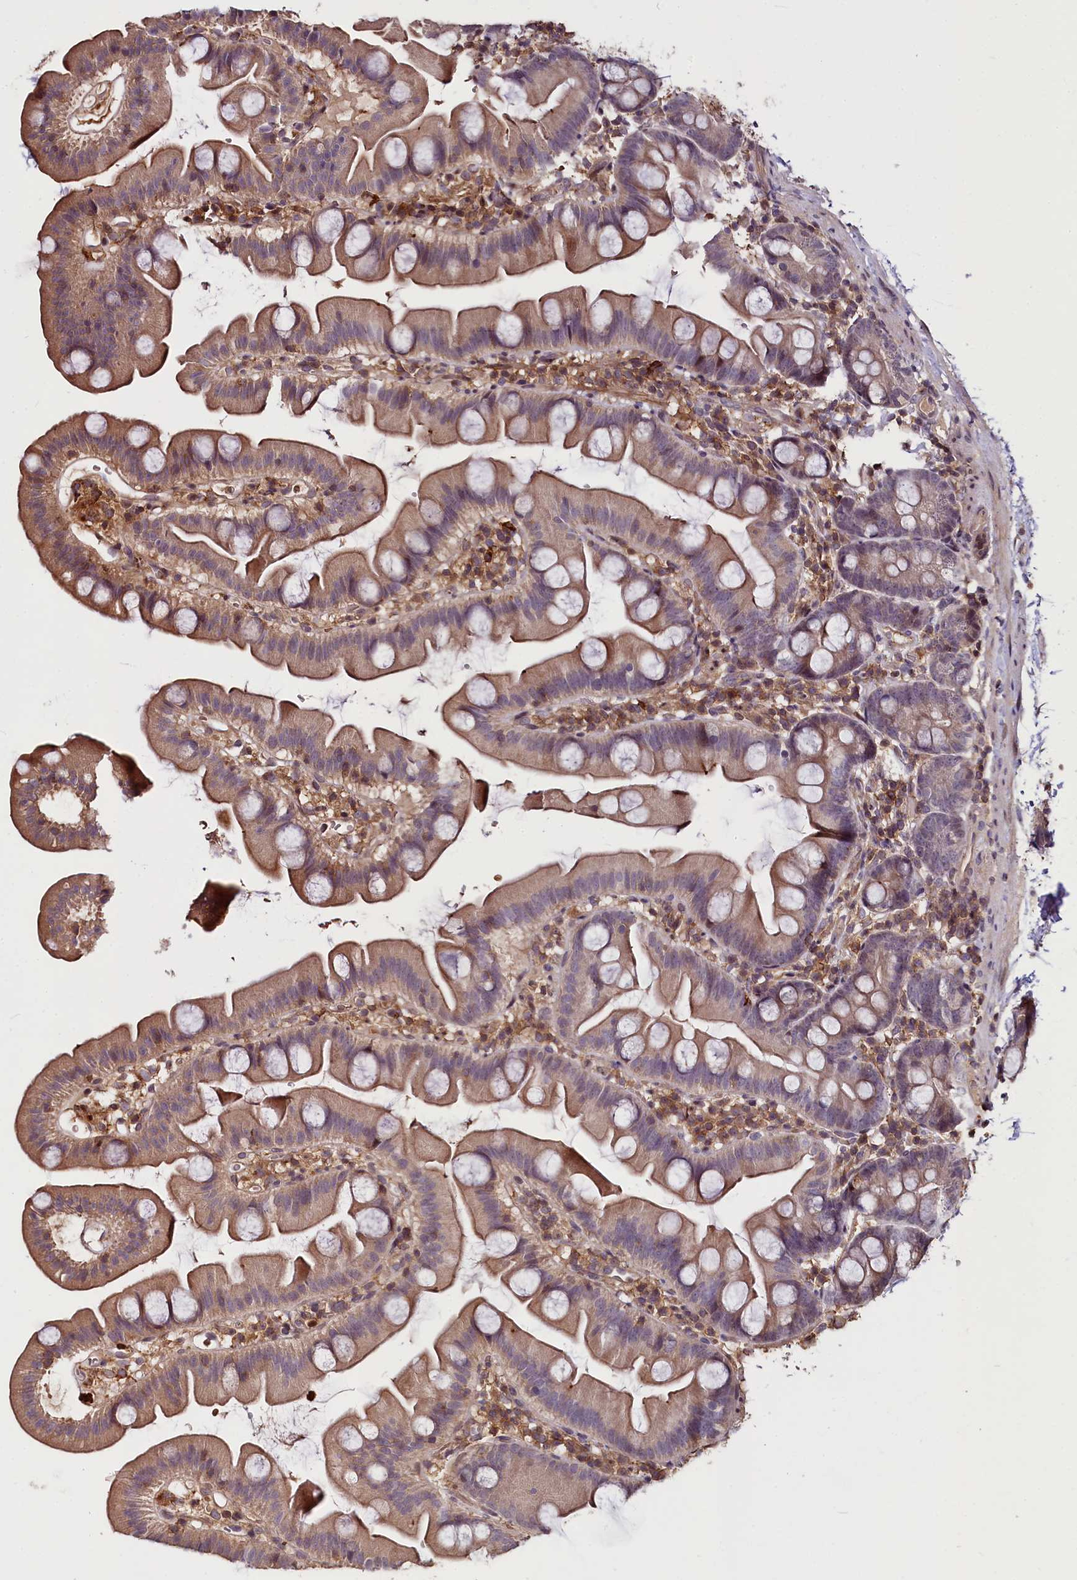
{"staining": {"intensity": "moderate", "quantity": ">75%", "location": "cytoplasmic/membranous"}, "tissue": "small intestine", "cell_type": "Glandular cells", "image_type": "normal", "snomed": [{"axis": "morphology", "description": "Normal tissue, NOS"}, {"axis": "topography", "description": "Small intestine"}], "caption": "Moderate cytoplasmic/membranous staining for a protein is present in about >75% of glandular cells of unremarkable small intestine using IHC.", "gene": "ATG101", "patient": {"sex": "female", "age": 68}}